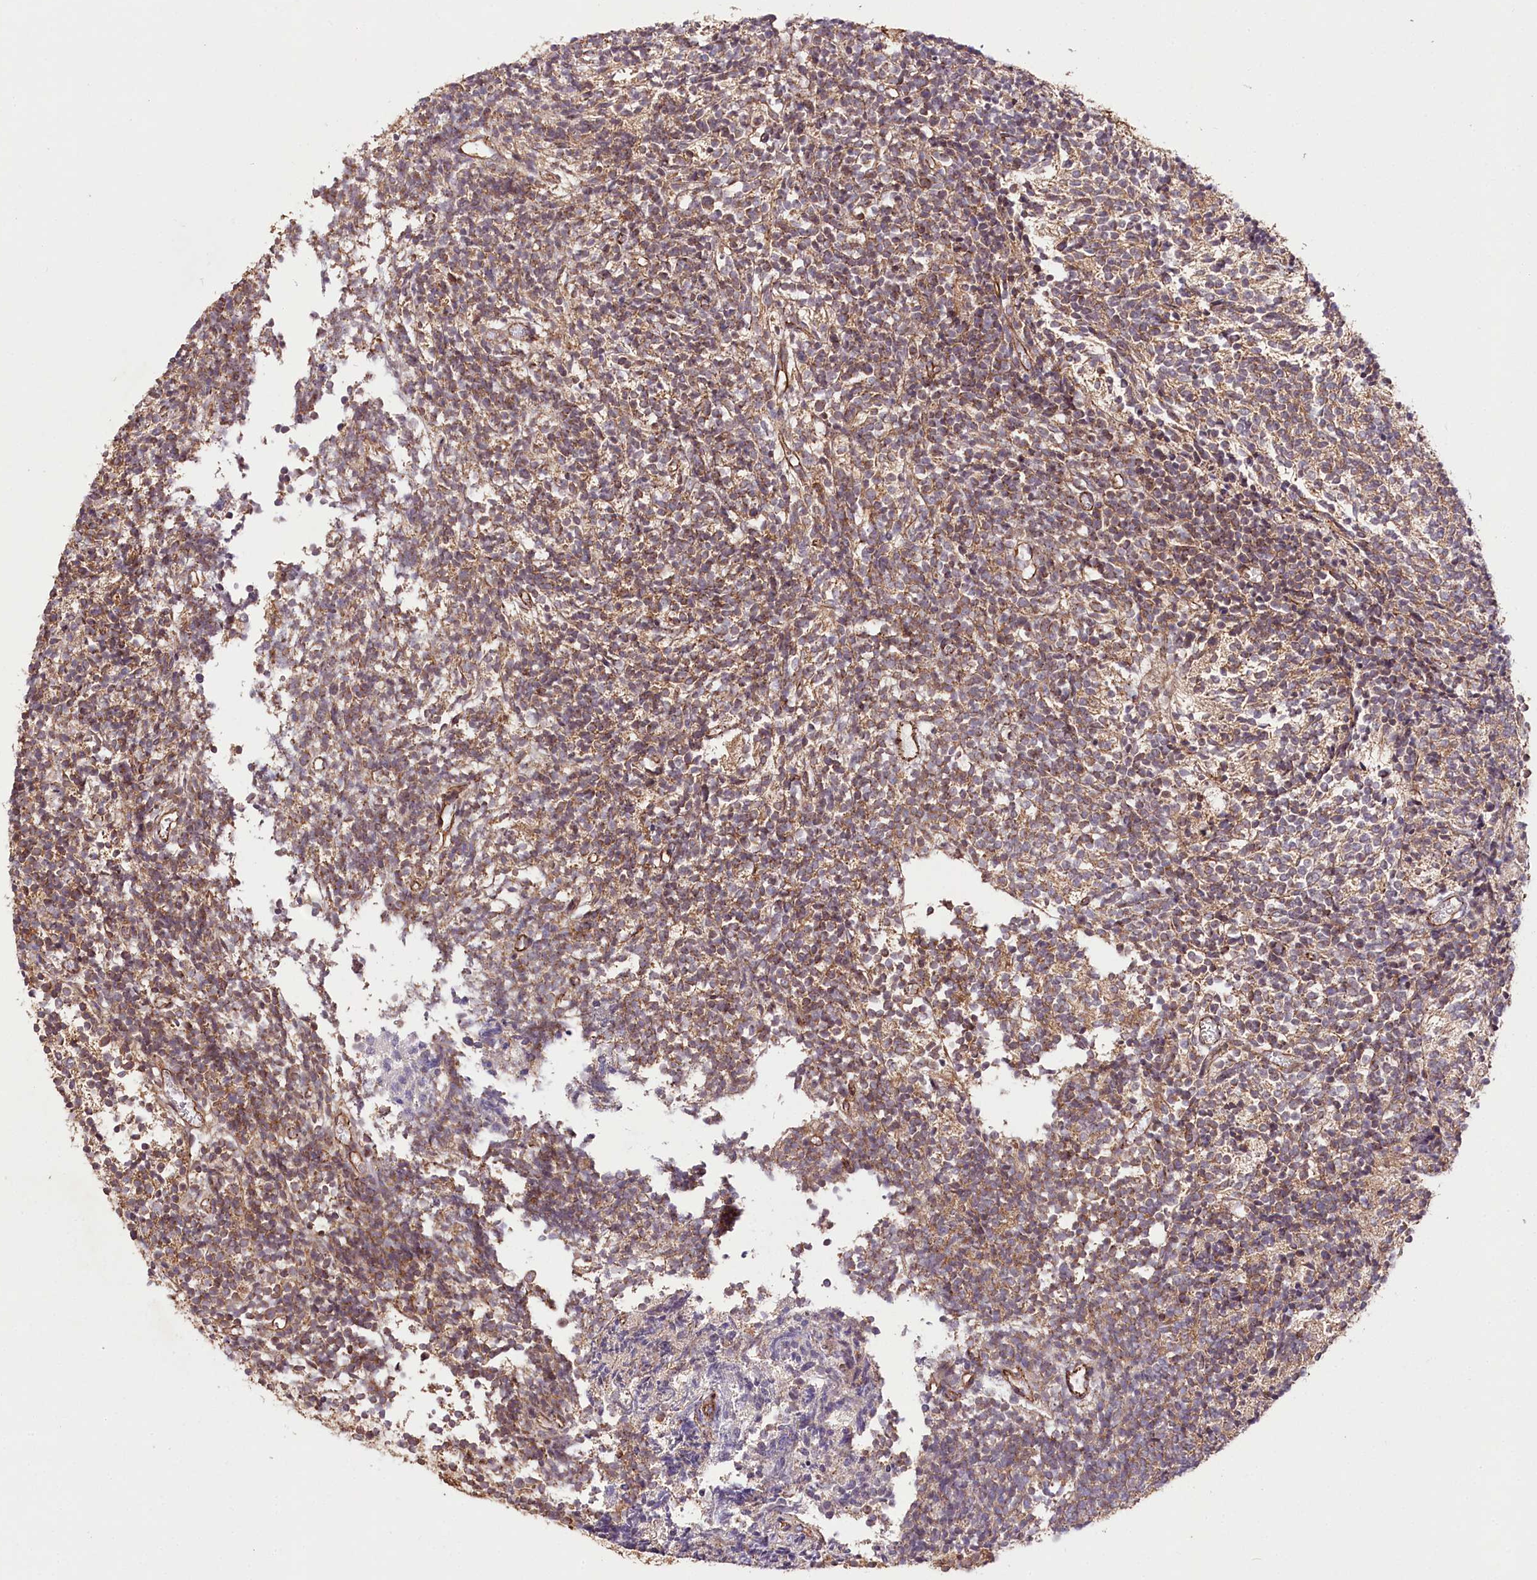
{"staining": {"intensity": "moderate", "quantity": "<25%", "location": "cytoplasmic/membranous"}, "tissue": "glioma", "cell_type": "Tumor cells", "image_type": "cancer", "snomed": [{"axis": "morphology", "description": "Glioma, malignant, Low grade"}, {"axis": "topography", "description": "Brain"}], "caption": "Human glioma stained with a brown dye reveals moderate cytoplasmic/membranous positive staining in about <25% of tumor cells.", "gene": "DHX29", "patient": {"sex": "female", "age": 1}}